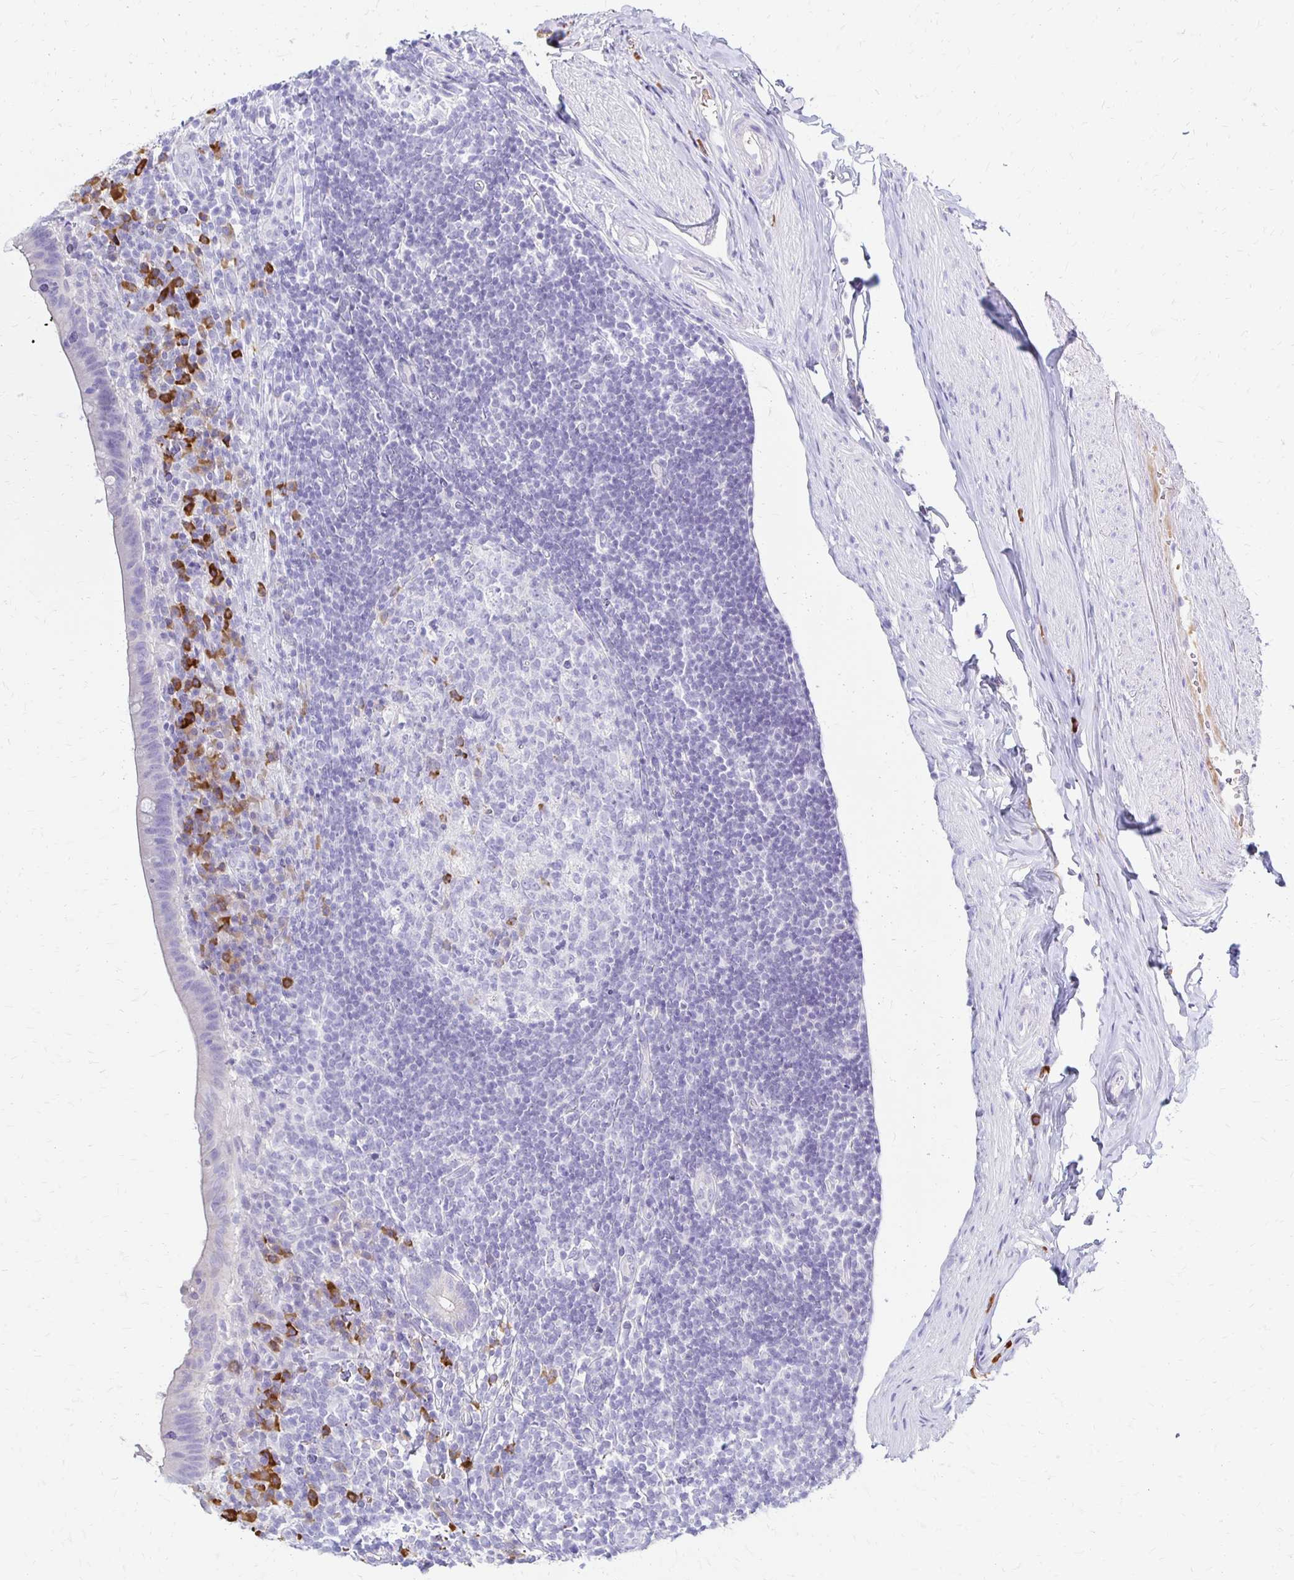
{"staining": {"intensity": "negative", "quantity": "none", "location": "none"}, "tissue": "appendix", "cell_type": "Glandular cells", "image_type": "normal", "snomed": [{"axis": "morphology", "description": "Normal tissue, NOS"}, {"axis": "topography", "description": "Appendix"}], "caption": "This is an immunohistochemistry image of normal appendix. There is no staining in glandular cells.", "gene": "FNTB", "patient": {"sex": "female", "age": 56}}